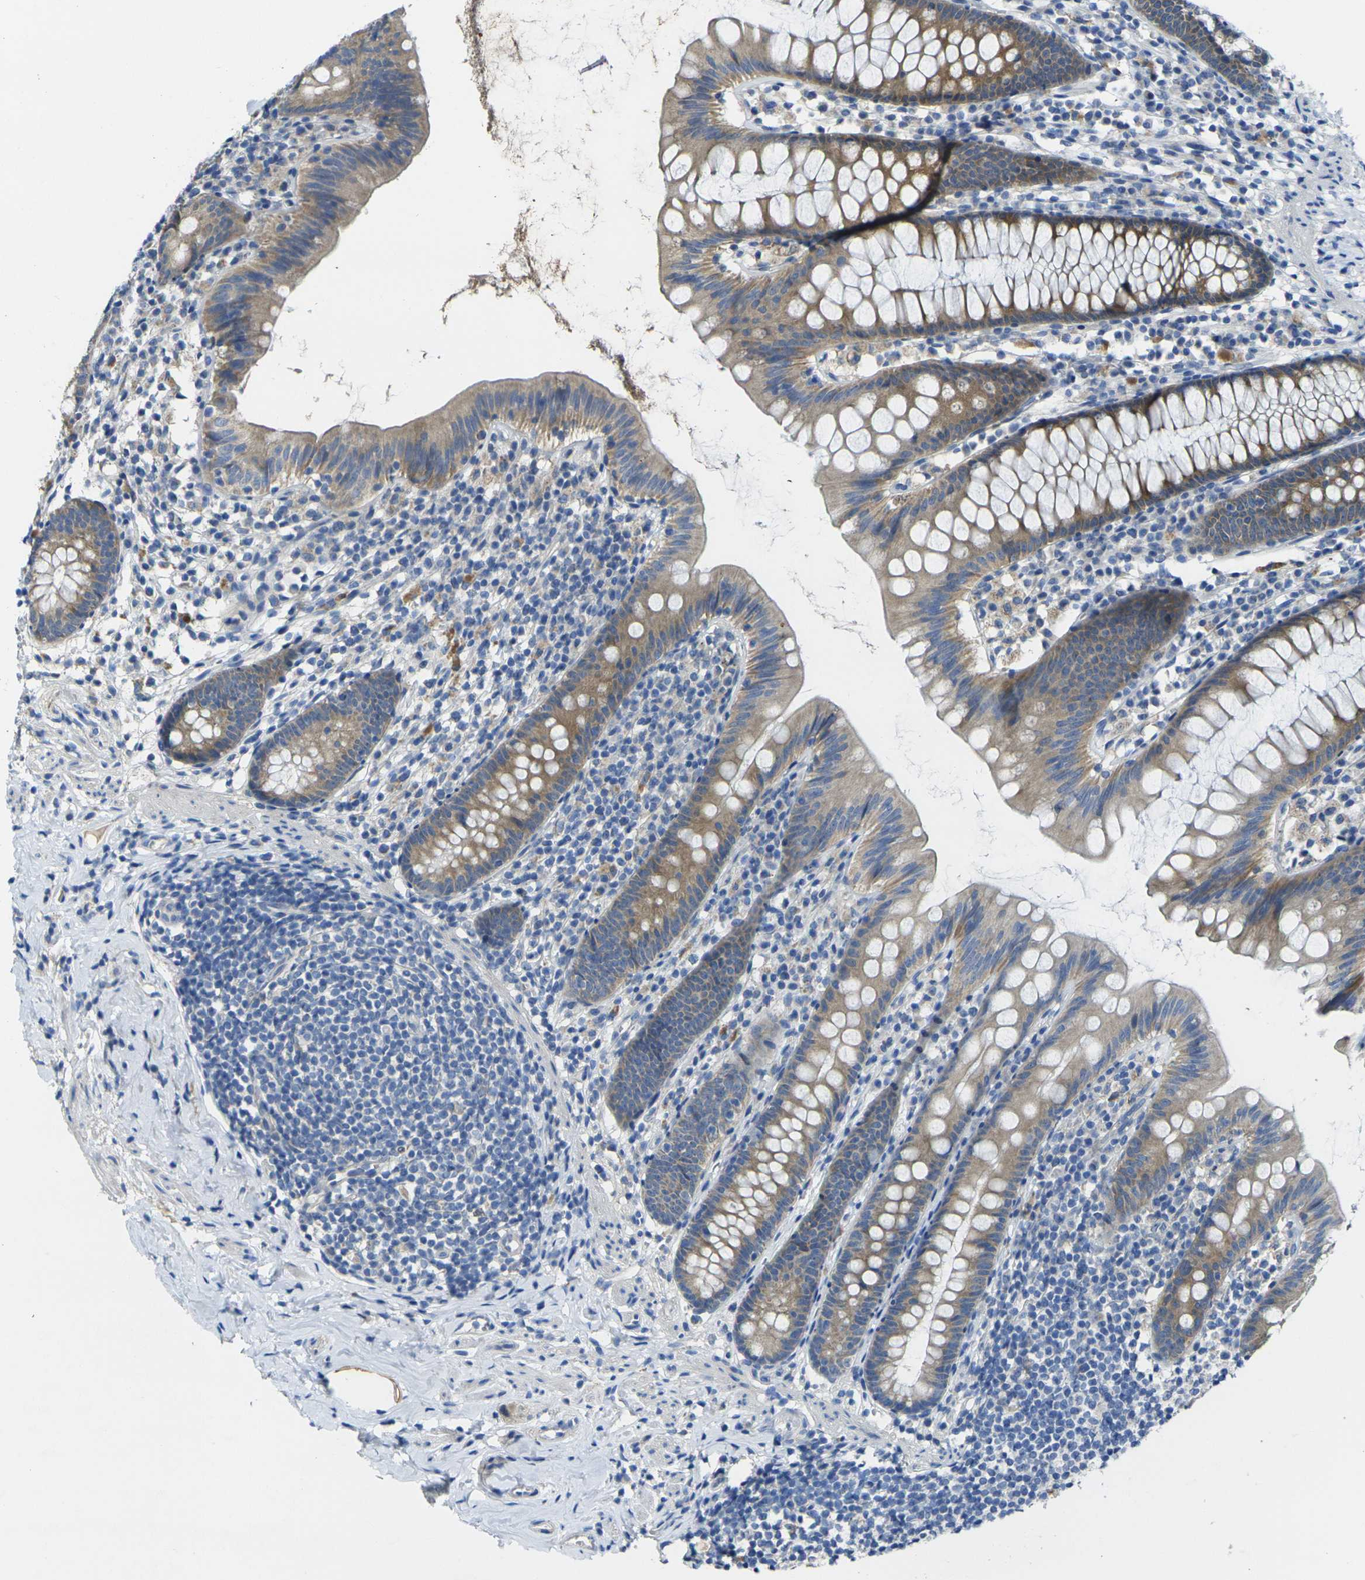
{"staining": {"intensity": "moderate", "quantity": "25%-75%", "location": "cytoplasmic/membranous"}, "tissue": "appendix", "cell_type": "Glandular cells", "image_type": "normal", "snomed": [{"axis": "morphology", "description": "Normal tissue, NOS"}, {"axis": "topography", "description": "Appendix"}], "caption": "Approximately 25%-75% of glandular cells in benign human appendix demonstrate moderate cytoplasmic/membranous protein expression as visualized by brown immunohistochemical staining.", "gene": "GNA12", "patient": {"sex": "male", "age": 52}}